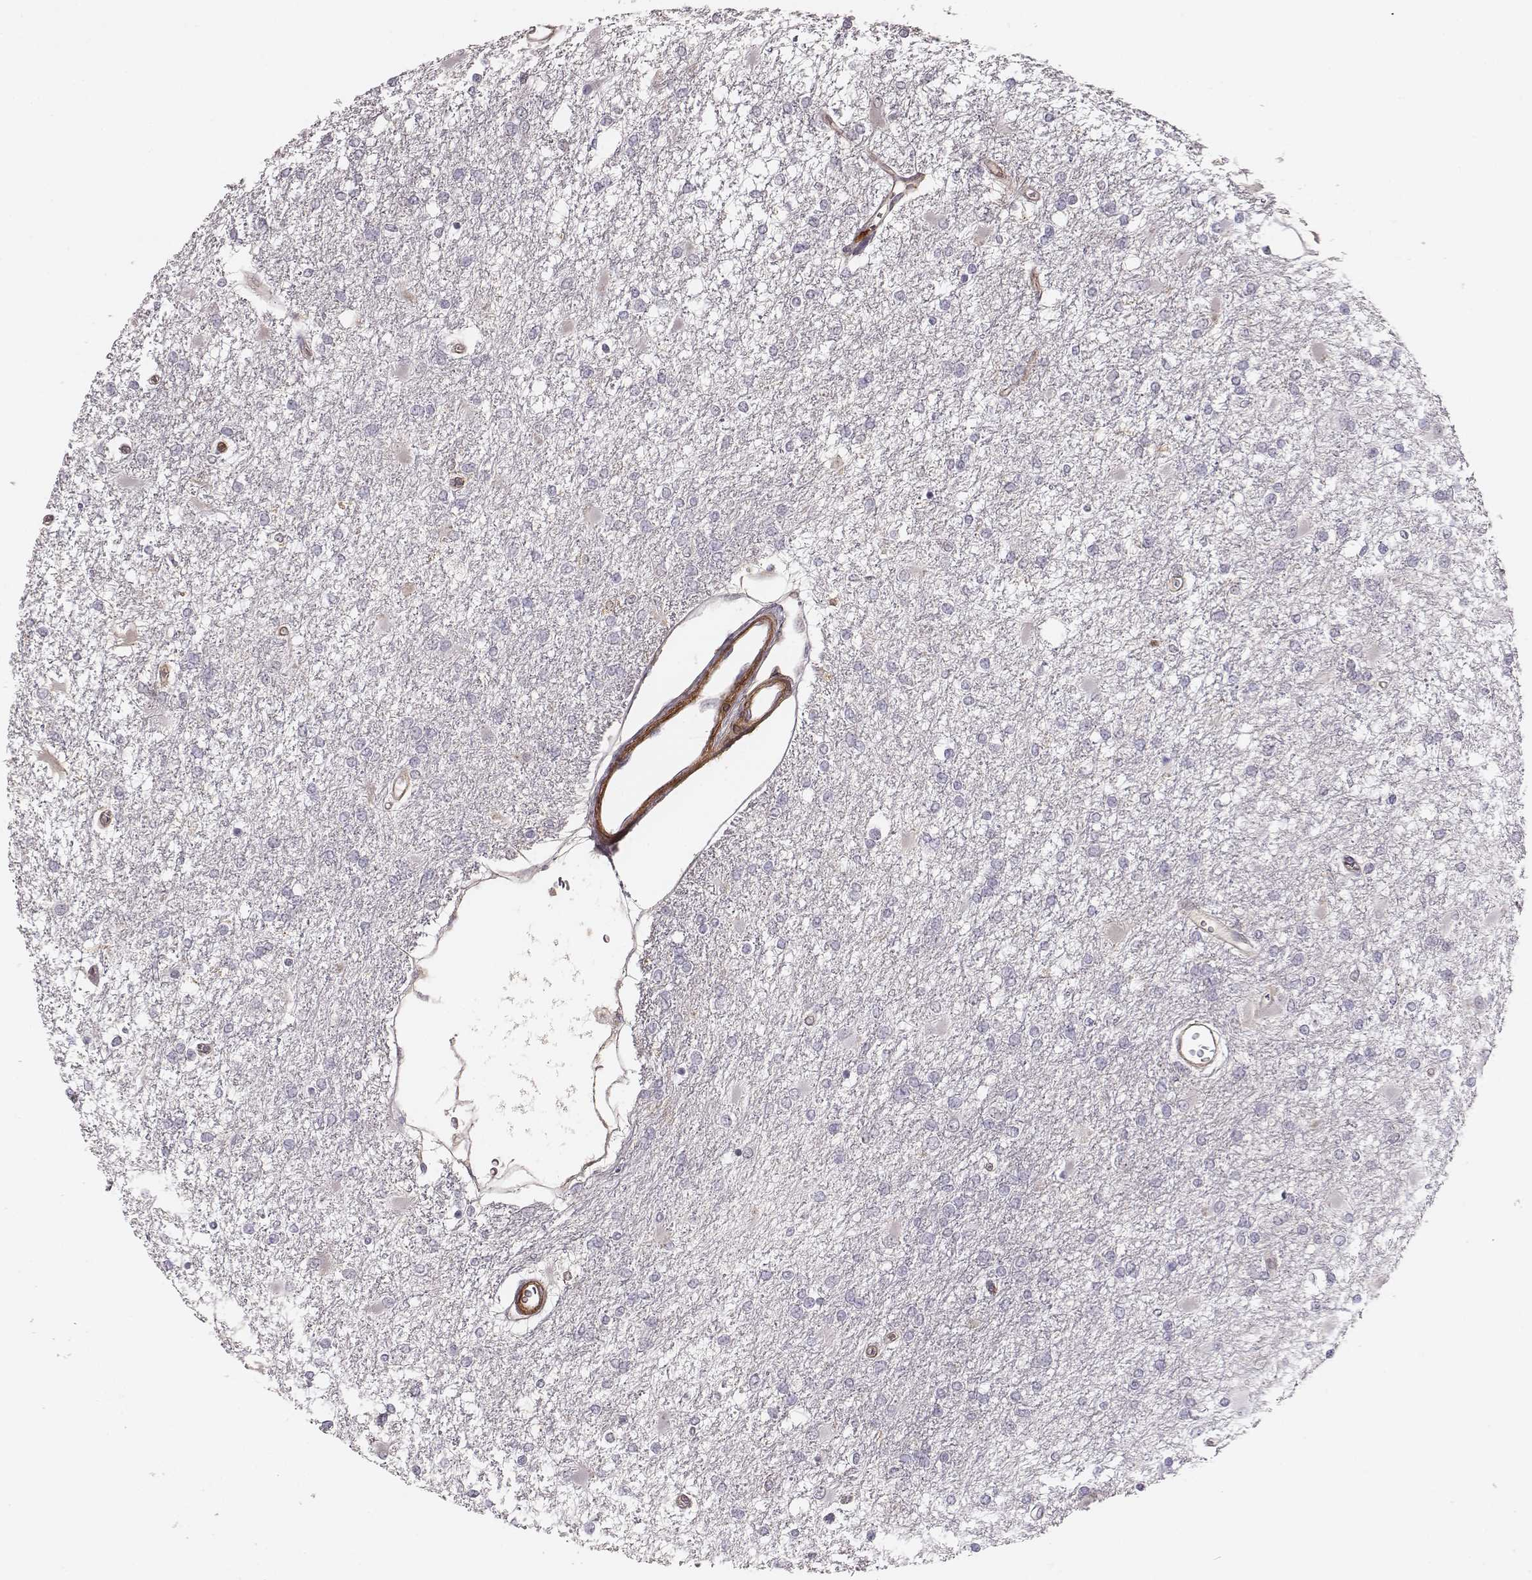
{"staining": {"intensity": "negative", "quantity": "none", "location": "none"}, "tissue": "glioma", "cell_type": "Tumor cells", "image_type": "cancer", "snomed": [{"axis": "morphology", "description": "Glioma, malignant, High grade"}, {"axis": "topography", "description": "Cerebral cortex"}], "caption": "Malignant glioma (high-grade) was stained to show a protein in brown. There is no significant positivity in tumor cells.", "gene": "ZYX", "patient": {"sex": "male", "age": 79}}